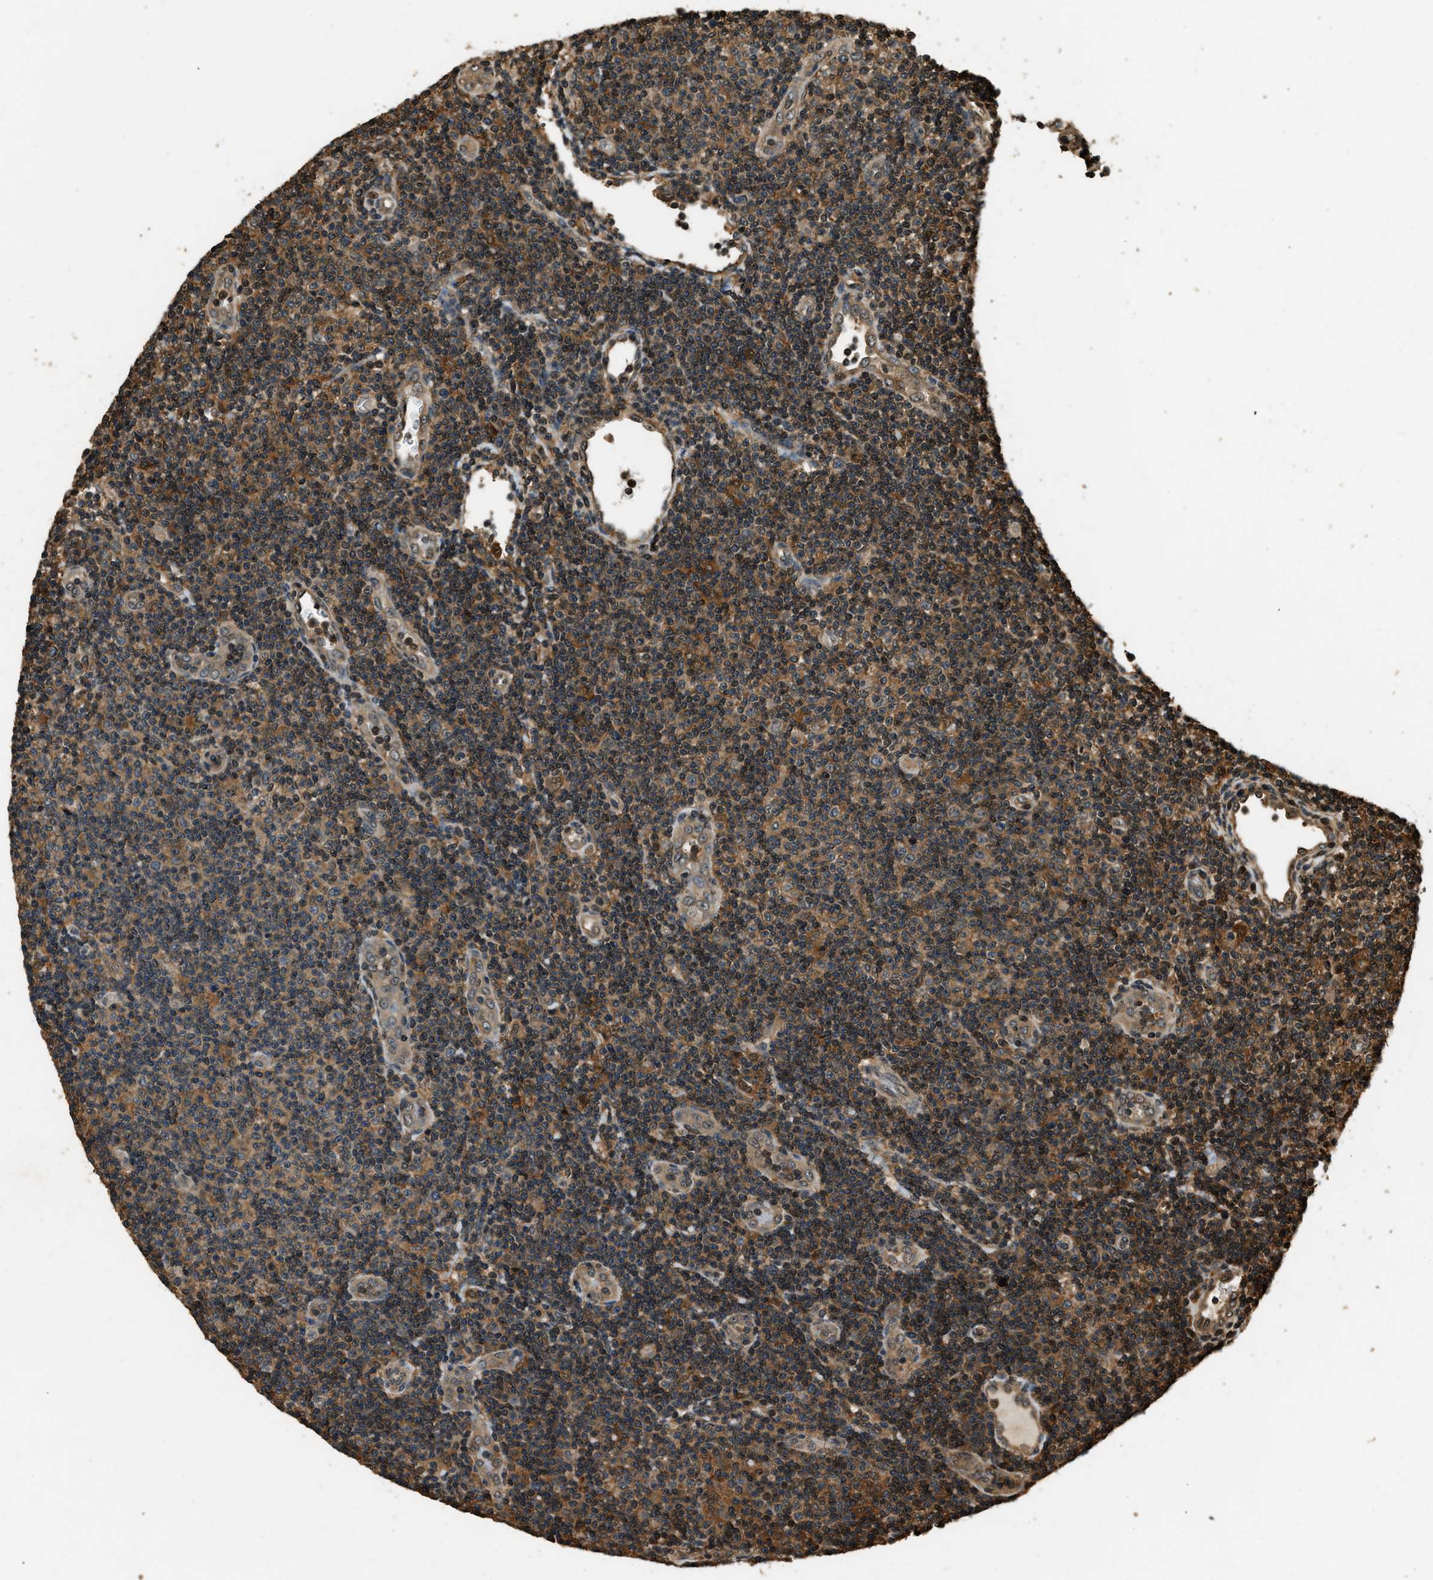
{"staining": {"intensity": "moderate", "quantity": ">75%", "location": "cytoplasmic/membranous,nuclear"}, "tissue": "lymphoma", "cell_type": "Tumor cells", "image_type": "cancer", "snomed": [{"axis": "morphology", "description": "Malignant lymphoma, non-Hodgkin's type, Low grade"}, {"axis": "topography", "description": "Lymph node"}], "caption": "Human low-grade malignant lymphoma, non-Hodgkin's type stained for a protein (brown) shows moderate cytoplasmic/membranous and nuclear positive expression in approximately >75% of tumor cells.", "gene": "RAP2A", "patient": {"sex": "male", "age": 83}}